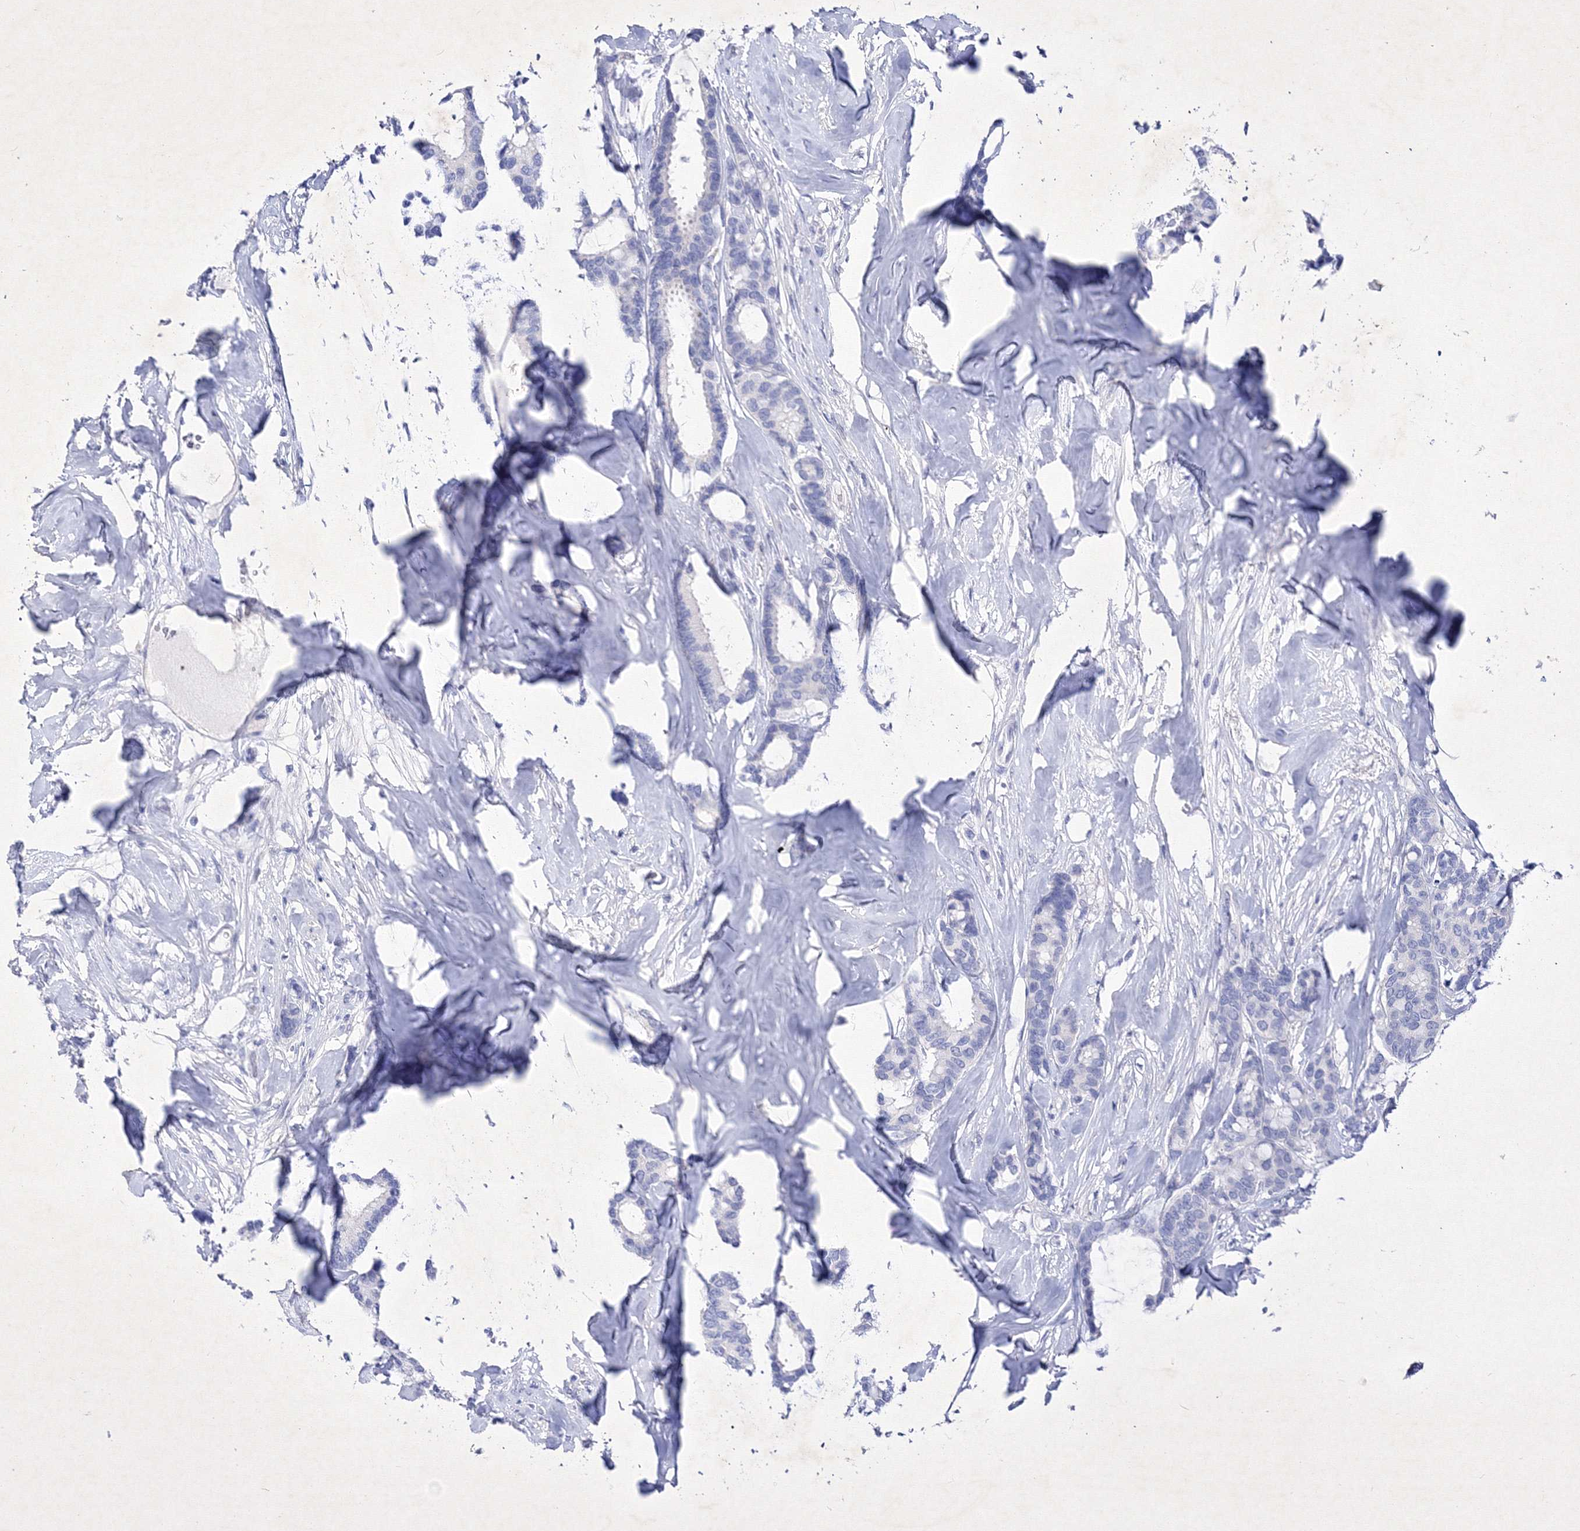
{"staining": {"intensity": "negative", "quantity": "none", "location": "none"}, "tissue": "breast cancer", "cell_type": "Tumor cells", "image_type": "cancer", "snomed": [{"axis": "morphology", "description": "Duct carcinoma"}, {"axis": "topography", "description": "Breast"}], "caption": "Immunohistochemical staining of human breast intraductal carcinoma displays no significant expression in tumor cells.", "gene": "GPN1", "patient": {"sex": "female", "age": 87}}